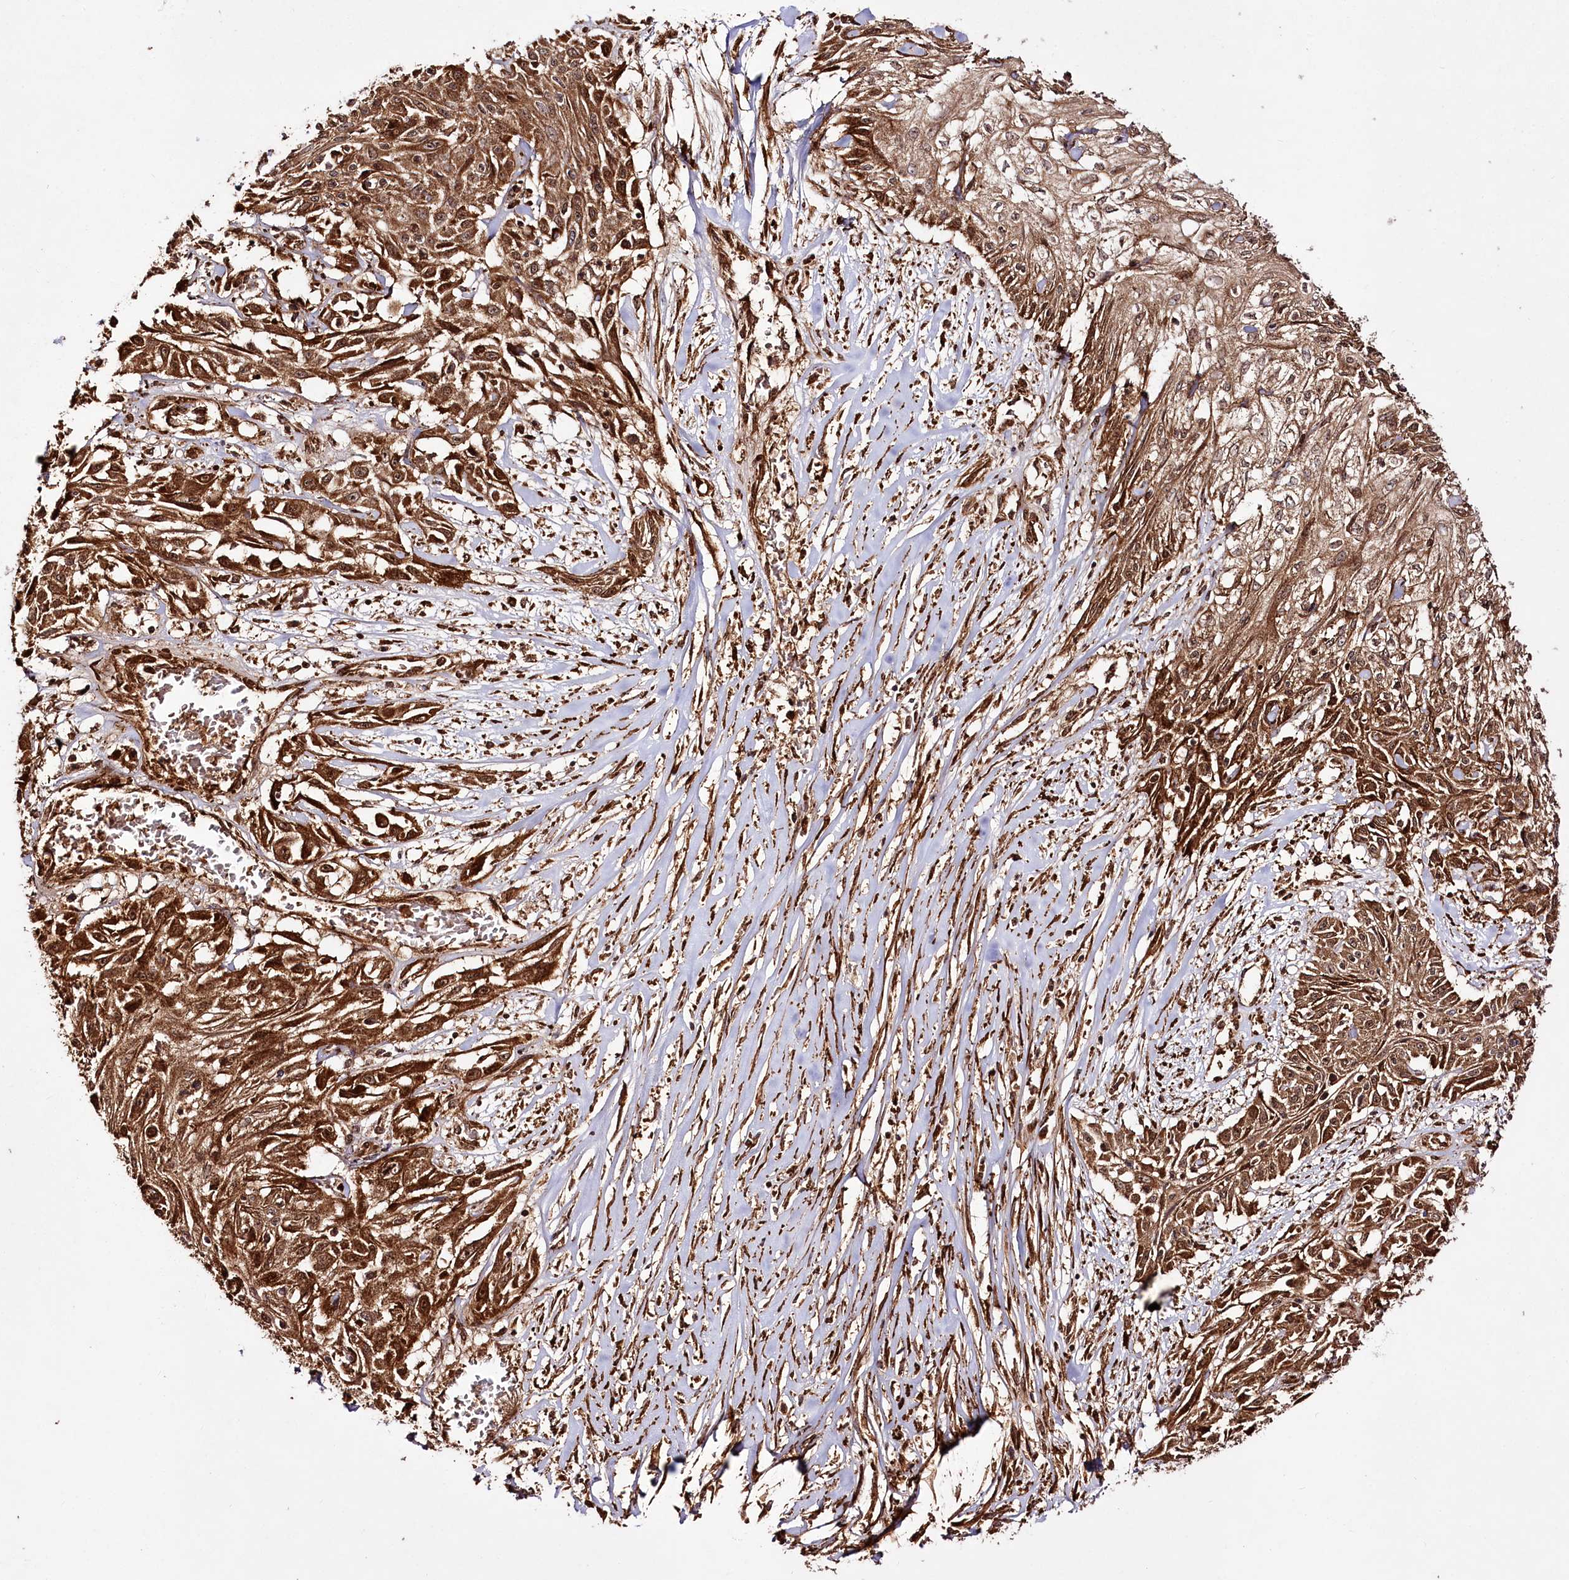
{"staining": {"intensity": "strong", "quantity": ">75%", "location": "cytoplasmic/membranous"}, "tissue": "skin cancer", "cell_type": "Tumor cells", "image_type": "cancer", "snomed": [{"axis": "morphology", "description": "Squamous cell carcinoma, NOS"}, {"axis": "morphology", "description": "Squamous cell carcinoma, metastatic, NOS"}, {"axis": "topography", "description": "Skin"}, {"axis": "topography", "description": "Lymph node"}], "caption": "A high-resolution micrograph shows immunohistochemistry (IHC) staining of squamous cell carcinoma (skin), which displays strong cytoplasmic/membranous staining in approximately >75% of tumor cells.", "gene": "REXO2", "patient": {"sex": "male", "age": 75}}